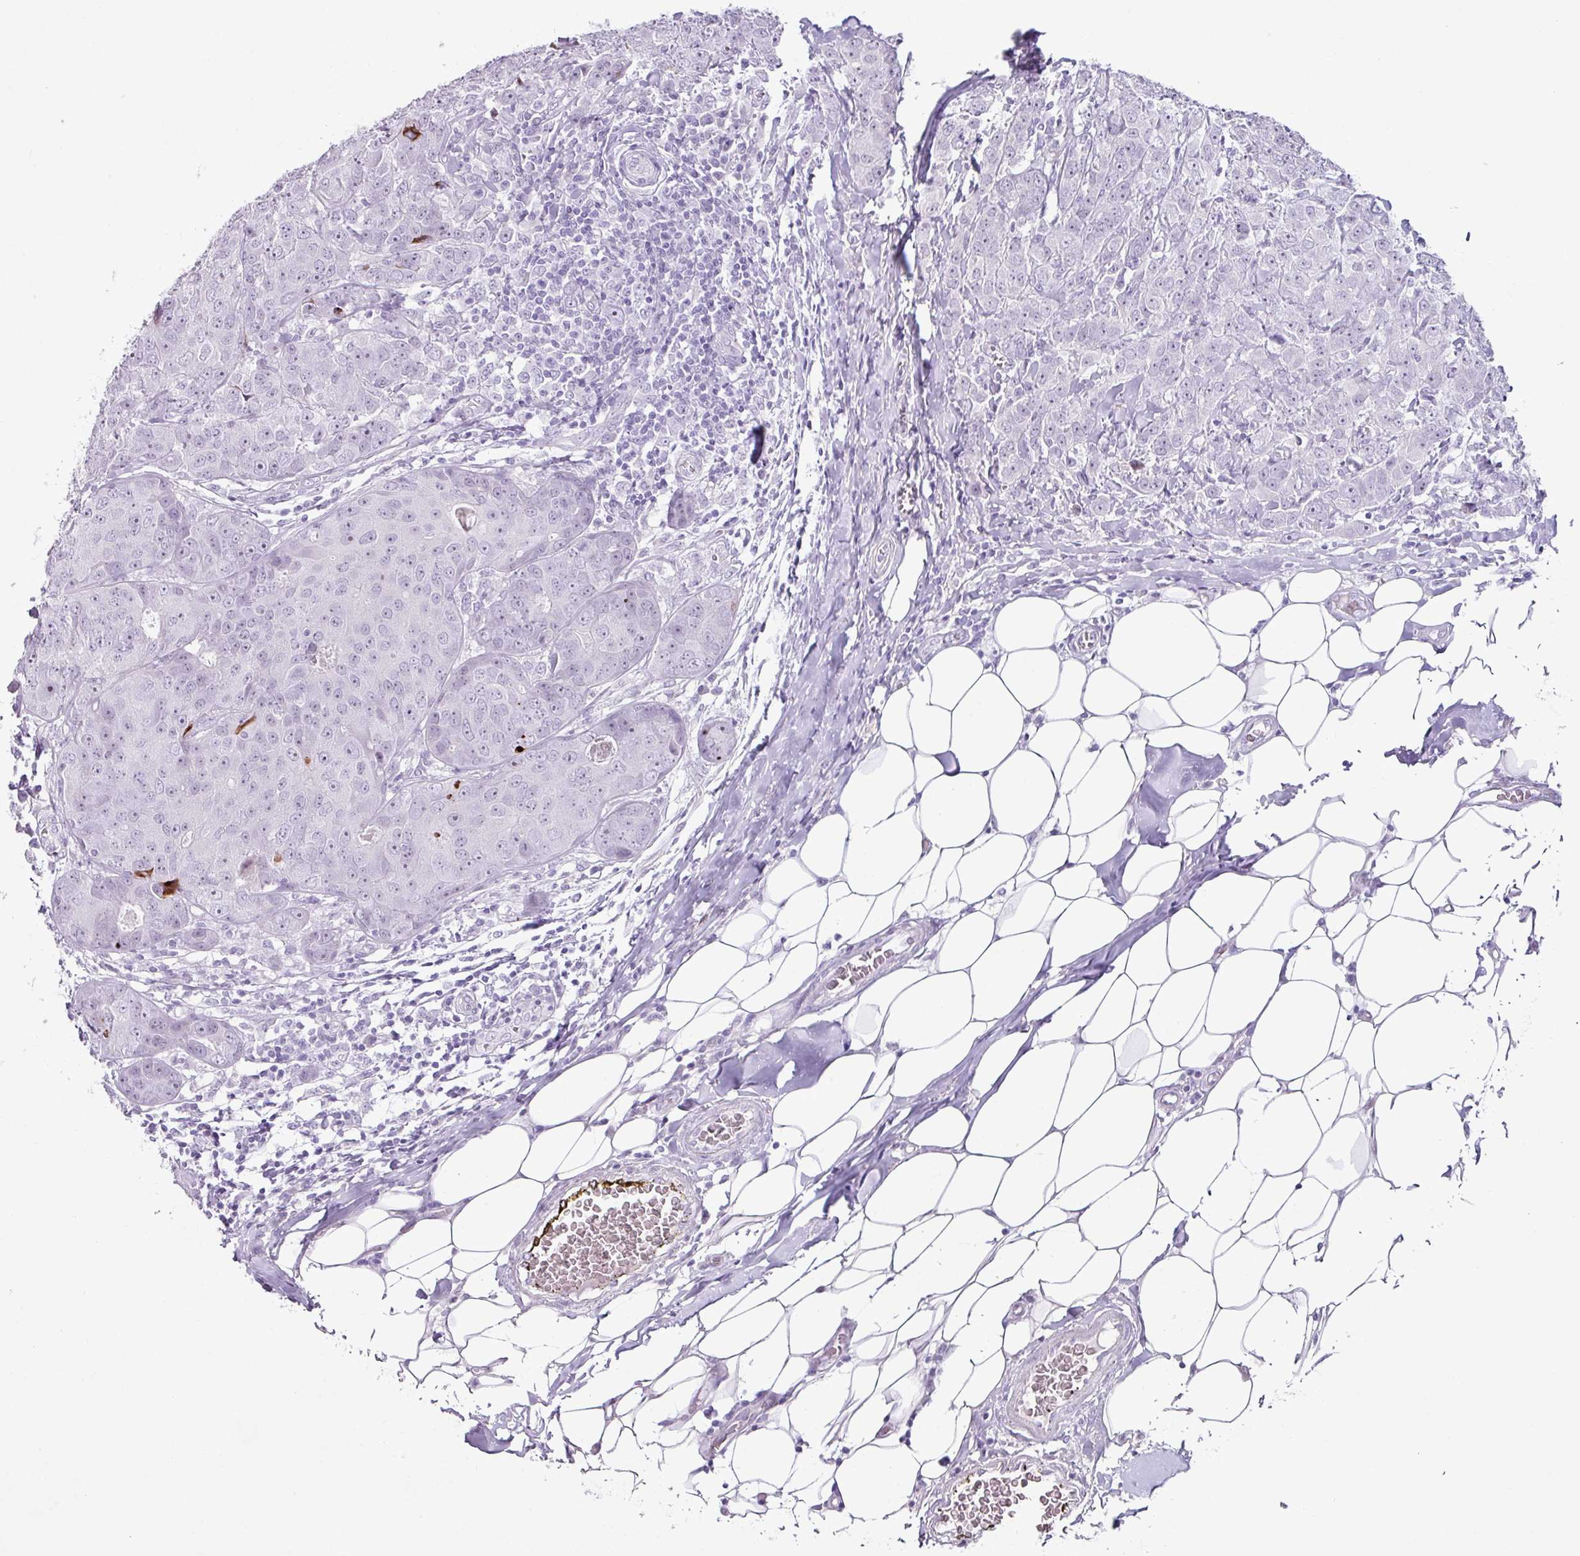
{"staining": {"intensity": "weak", "quantity": "<25%", "location": "nuclear"}, "tissue": "breast cancer", "cell_type": "Tumor cells", "image_type": "cancer", "snomed": [{"axis": "morphology", "description": "Duct carcinoma"}, {"axis": "topography", "description": "Breast"}], "caption": "Human breast cancer (intraductal carcinoma) stained for a protein using IHC displays no positivity in tumor cells.", "gene": "TRA2A", "patient": {"sex": "female", "age": 43}}